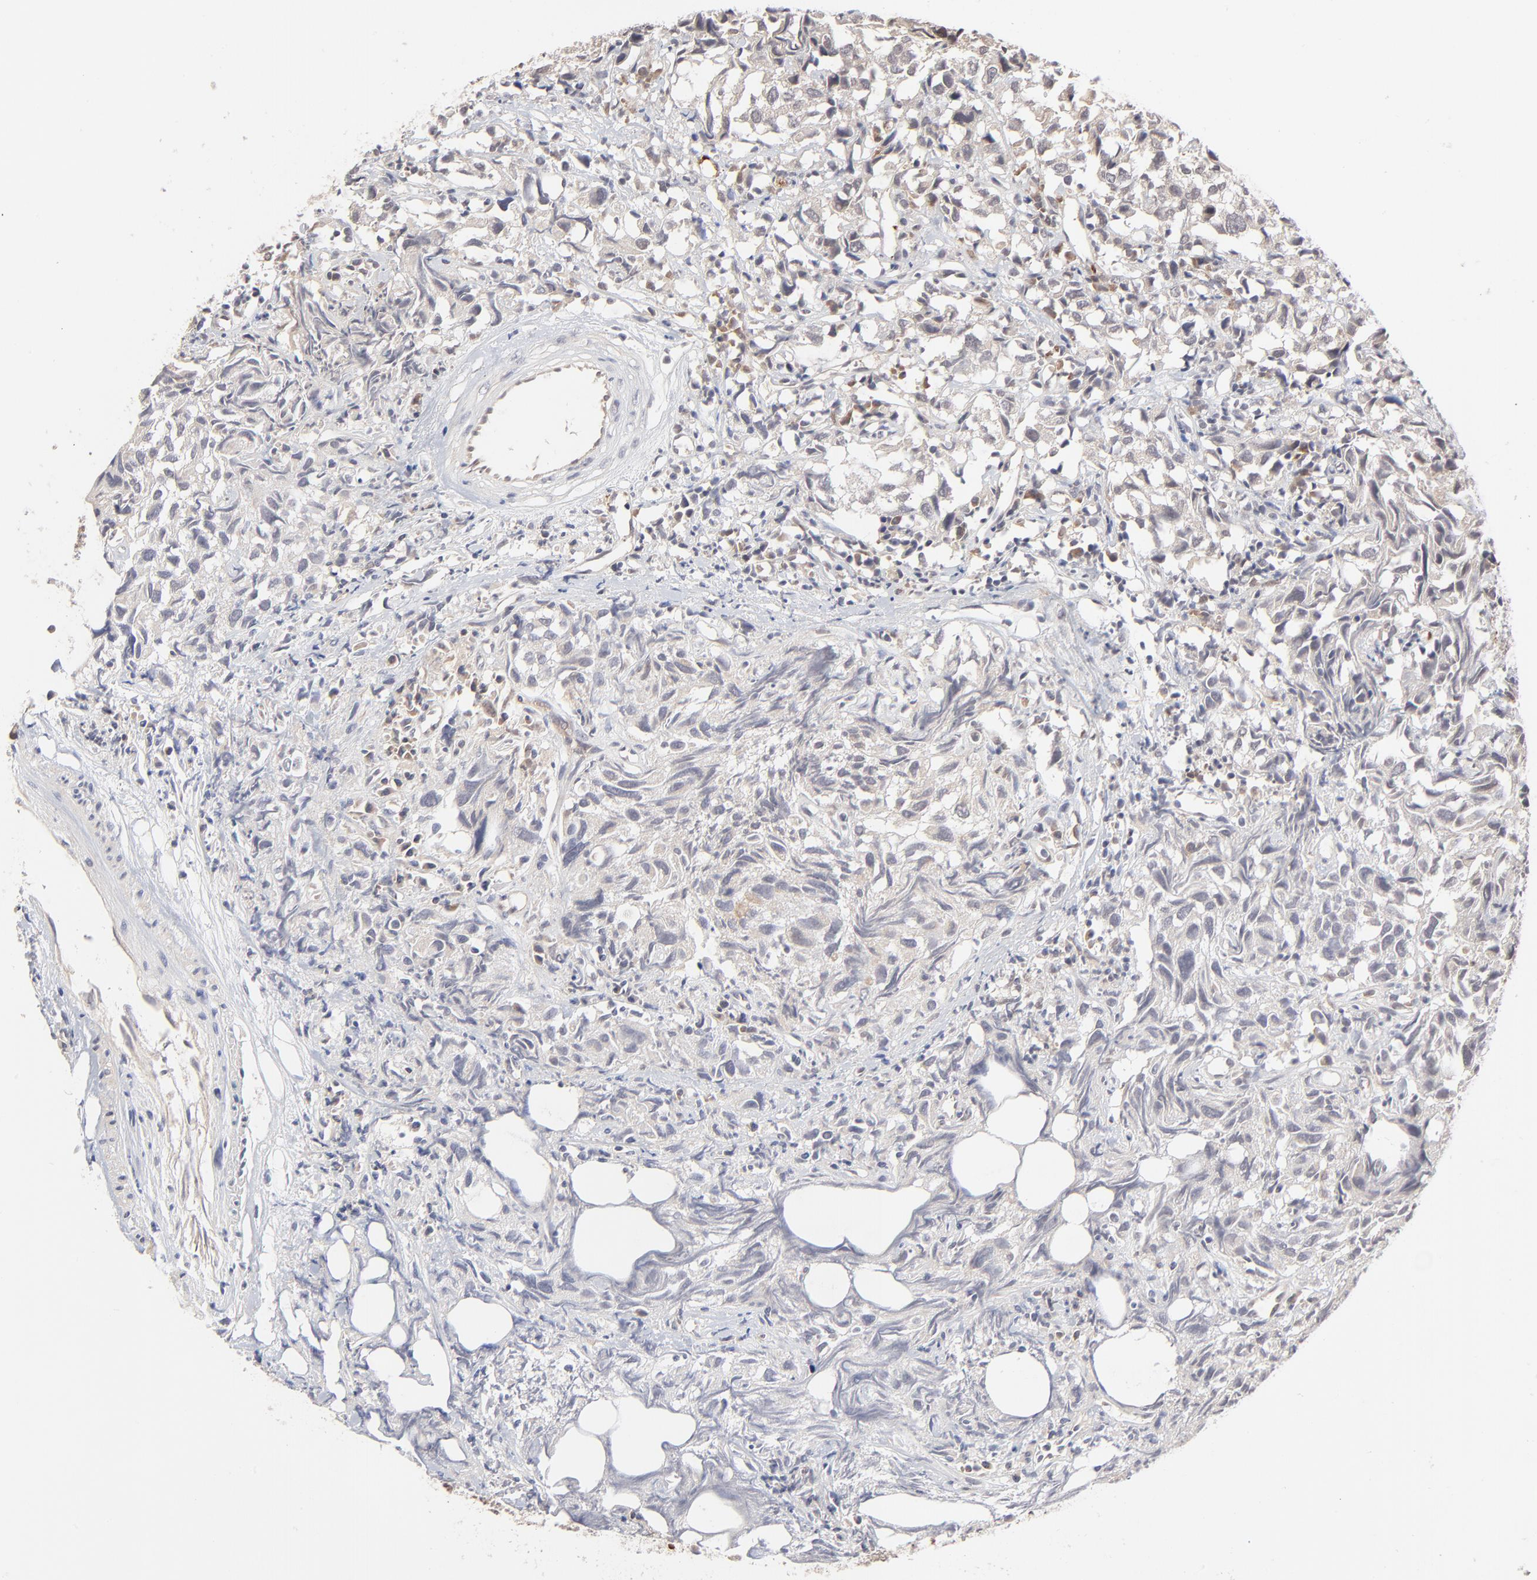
{"staining": {"intensity": "weak", "quantity": "25%-75%", "location": "cytoplasmic/membranous,nuclear"}, "tissue": "urothelial cancer", "cell_type": "Tumor cells", "image_type": "cancer", "snomed": [{"axis": "morphology", "description": "Urothelial carcinoma, High grade"}, {"axis": "topography", "description": "Urinary bladder"}], "caption": "Approximately 25%-75% of tumor cells in human urothelial cancer display weak cytoplasmic/membranous and nuclear protein staining as visualized by brown immunohistochemical staining.", "gene": "CASP10", "patient": {"sex": "female", "age": 75}}